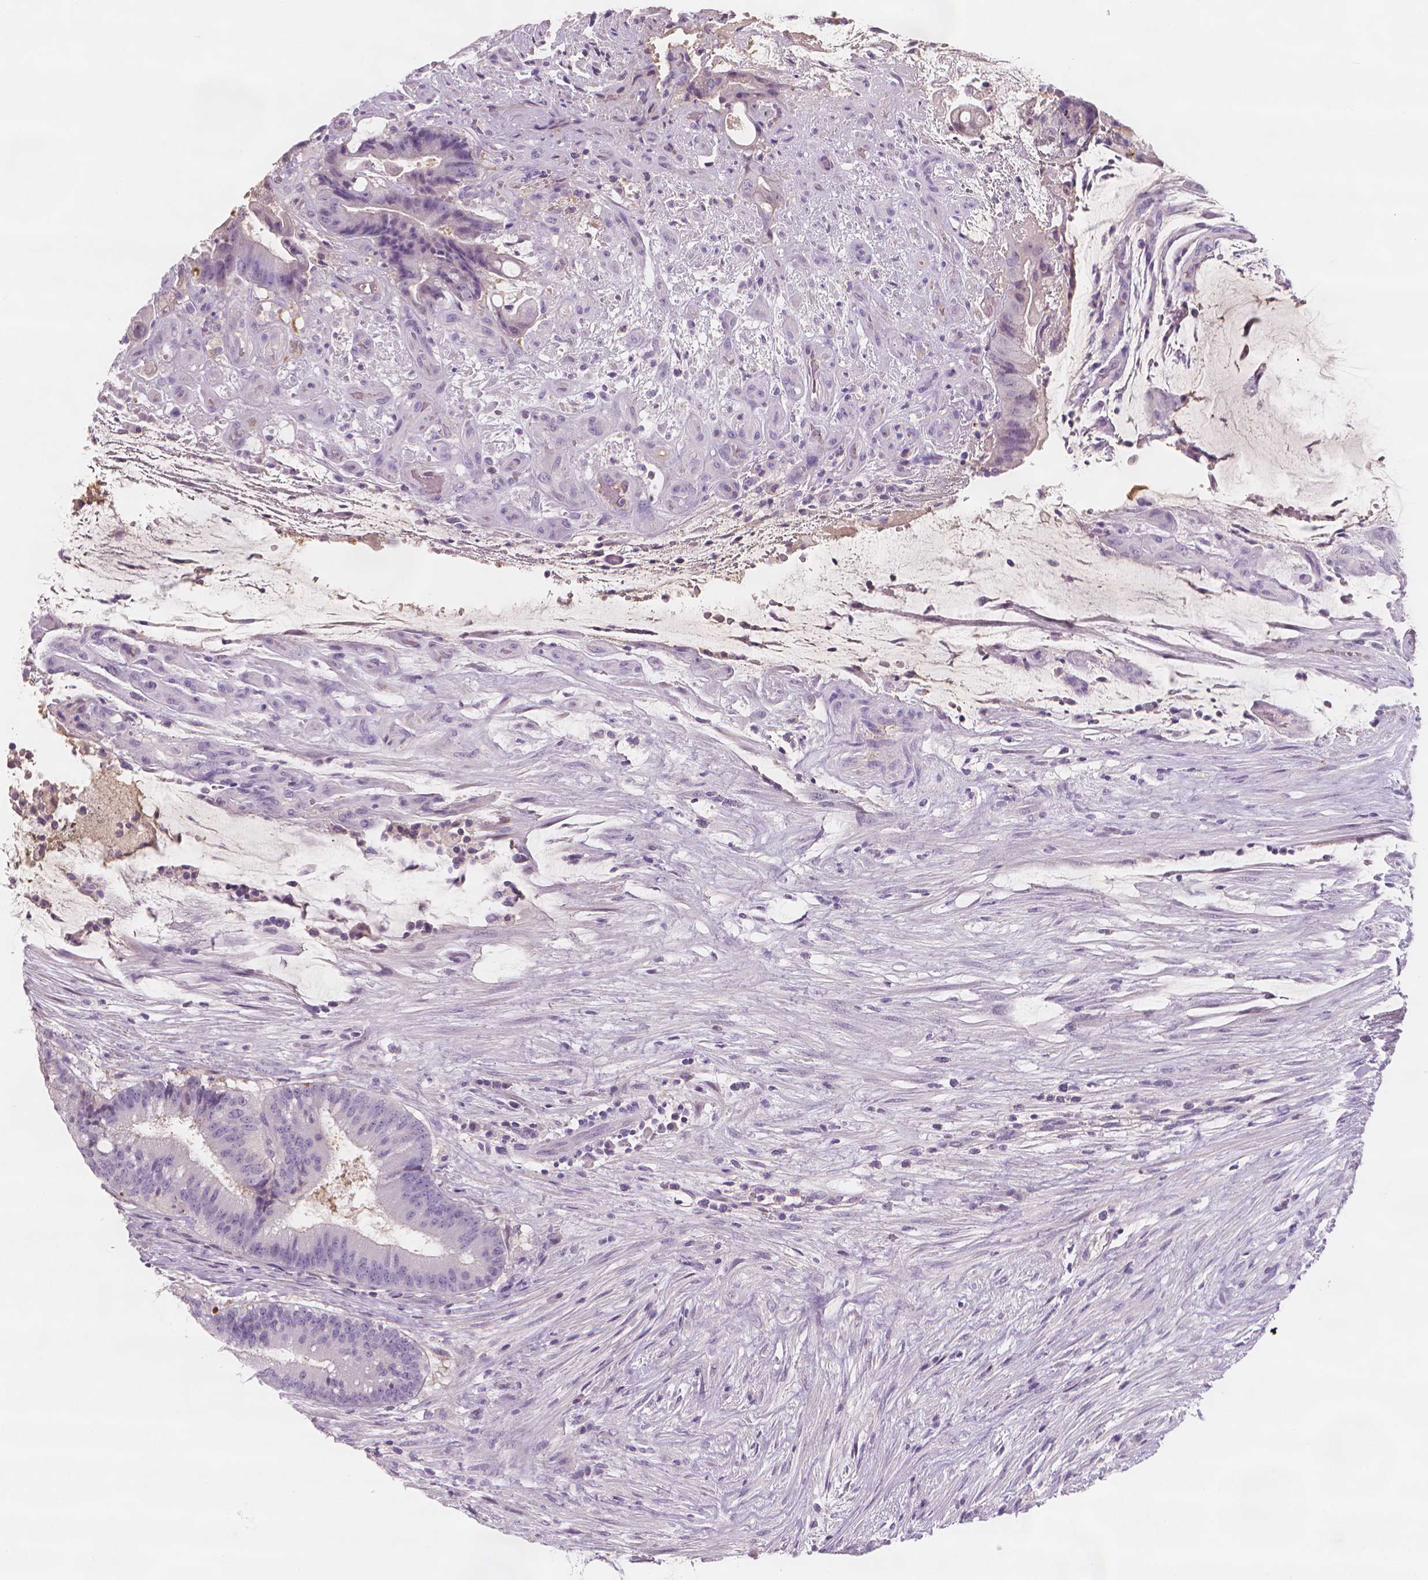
{"staining": {"intensity": "negative", "quantity": "none", "location": "none"}, "tissue": "colorectal cancer", "cell_type": "Tumor cells", "image_type": "cancer", "snomed": [{"axis": "morphology", "description": "Adenocarcinoma, NOS"}, {"axis": "topography", "description": "Colon"}], "caption": "Tumor cells are negative for brown protein staining in colorectal cancer (adenocarcinoma). Brightfield microscopy of IHC stained with DAB (3,3'-diaminobenzidine) (brown) and hematoxylin (blue), captured at high magnification.", "gene": "APOA4", "patient": {"sex": "female", "age": 43}}